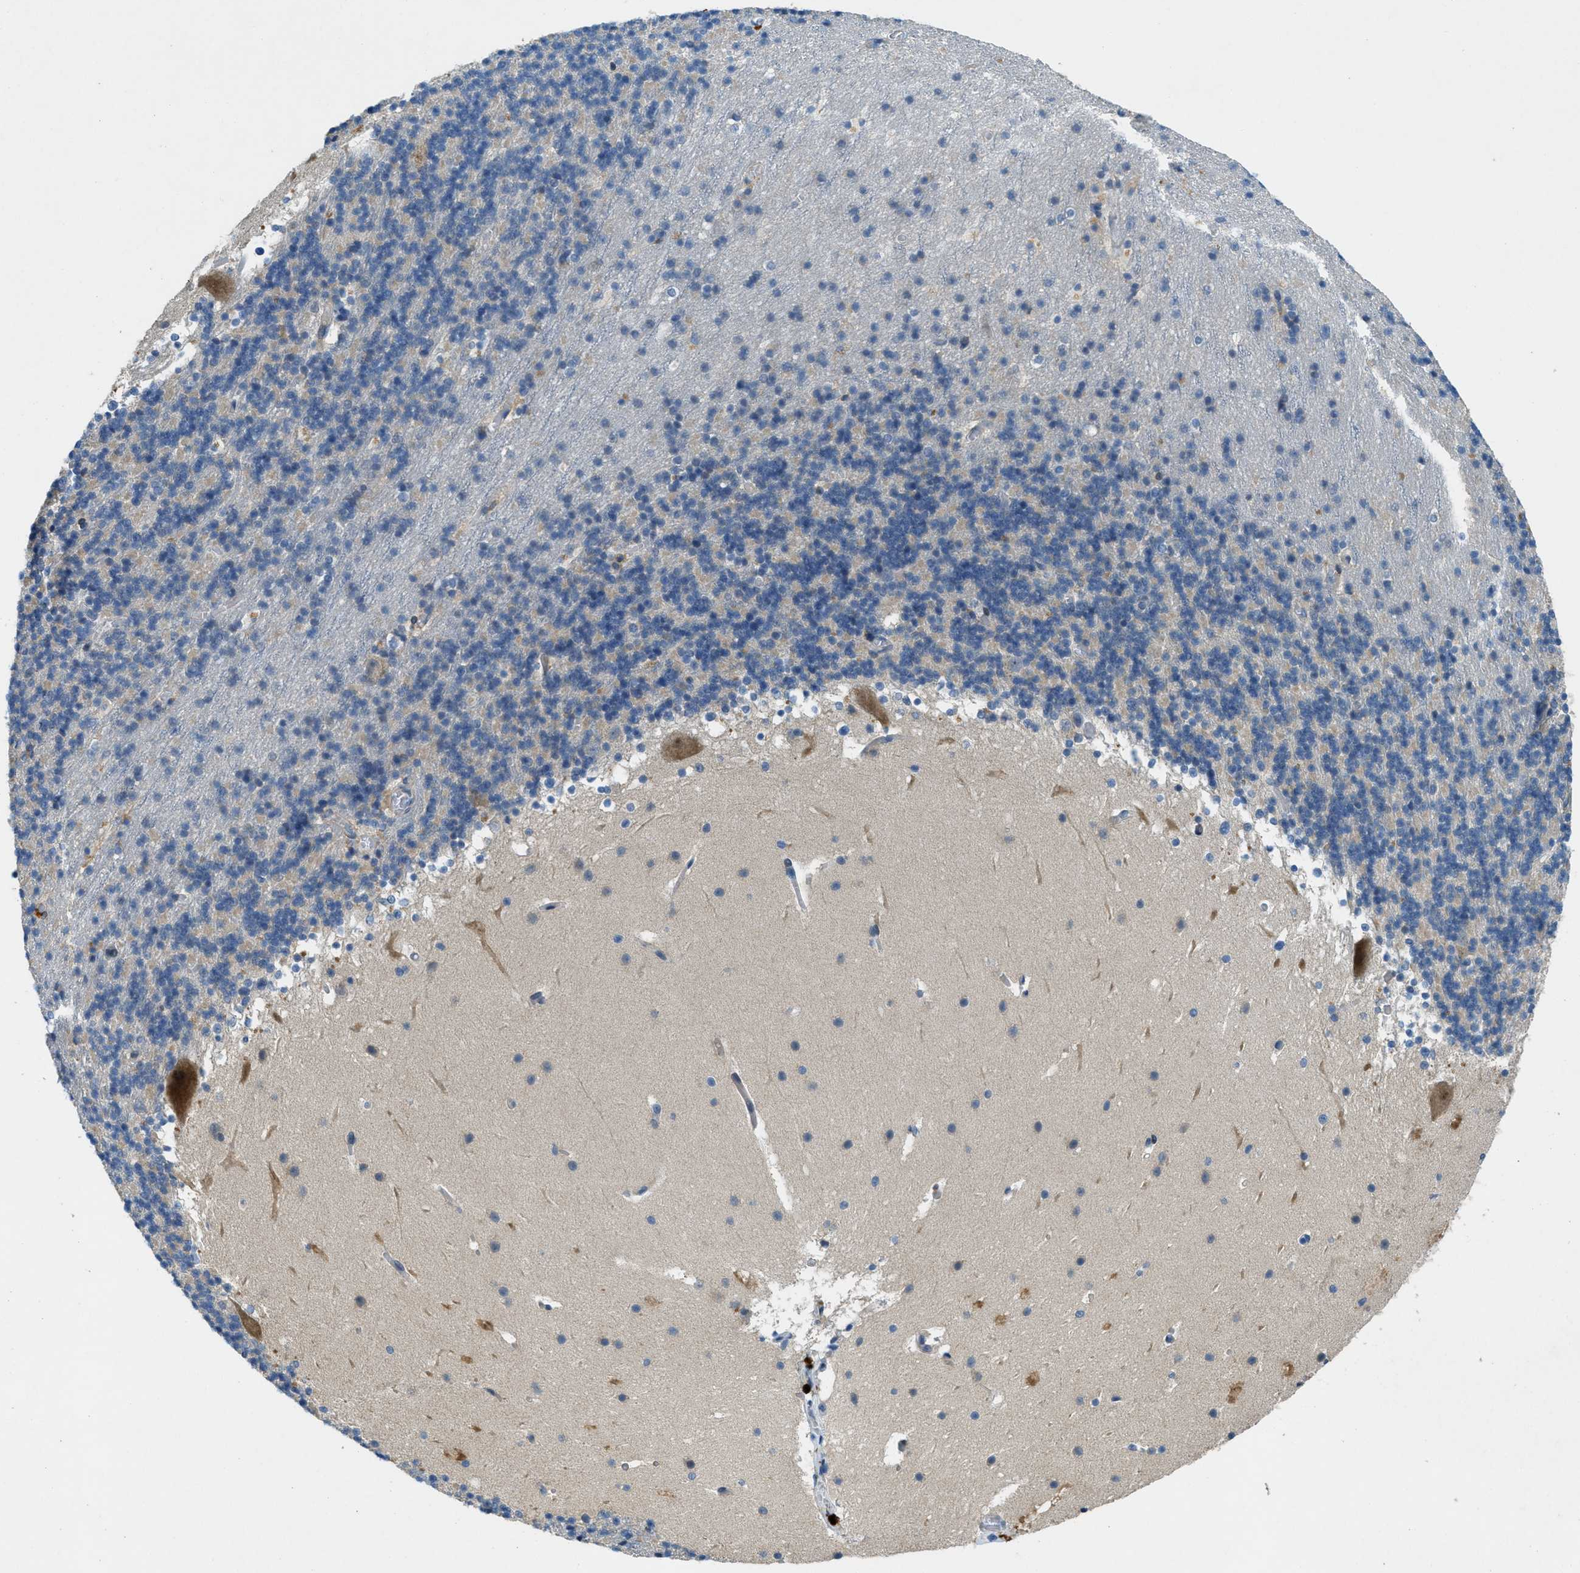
{"staining": {"intensity": "weak", "quantity": "<25%", "location": "cytoplasmic/membranous"}, "tissue": "cerebellum", "cell_type": "Cells in granular layer", "image_type": "normal", "snomed": [{"axis": "morphology", "description": "Normal tissue, NOS"}, {"axis": "topography", "description": "Cerebellum"}], "caption": "IHC micrograph of normal human cerebellum stained for a protein (brown), which displays no expression in cells in granular layer. (Brightfield microscopy of DAB (3,3'-diaminobenzidine) IHC at high magnification).", "gene": "SNX14", "patient": {"sex": "male", "age": 45}}